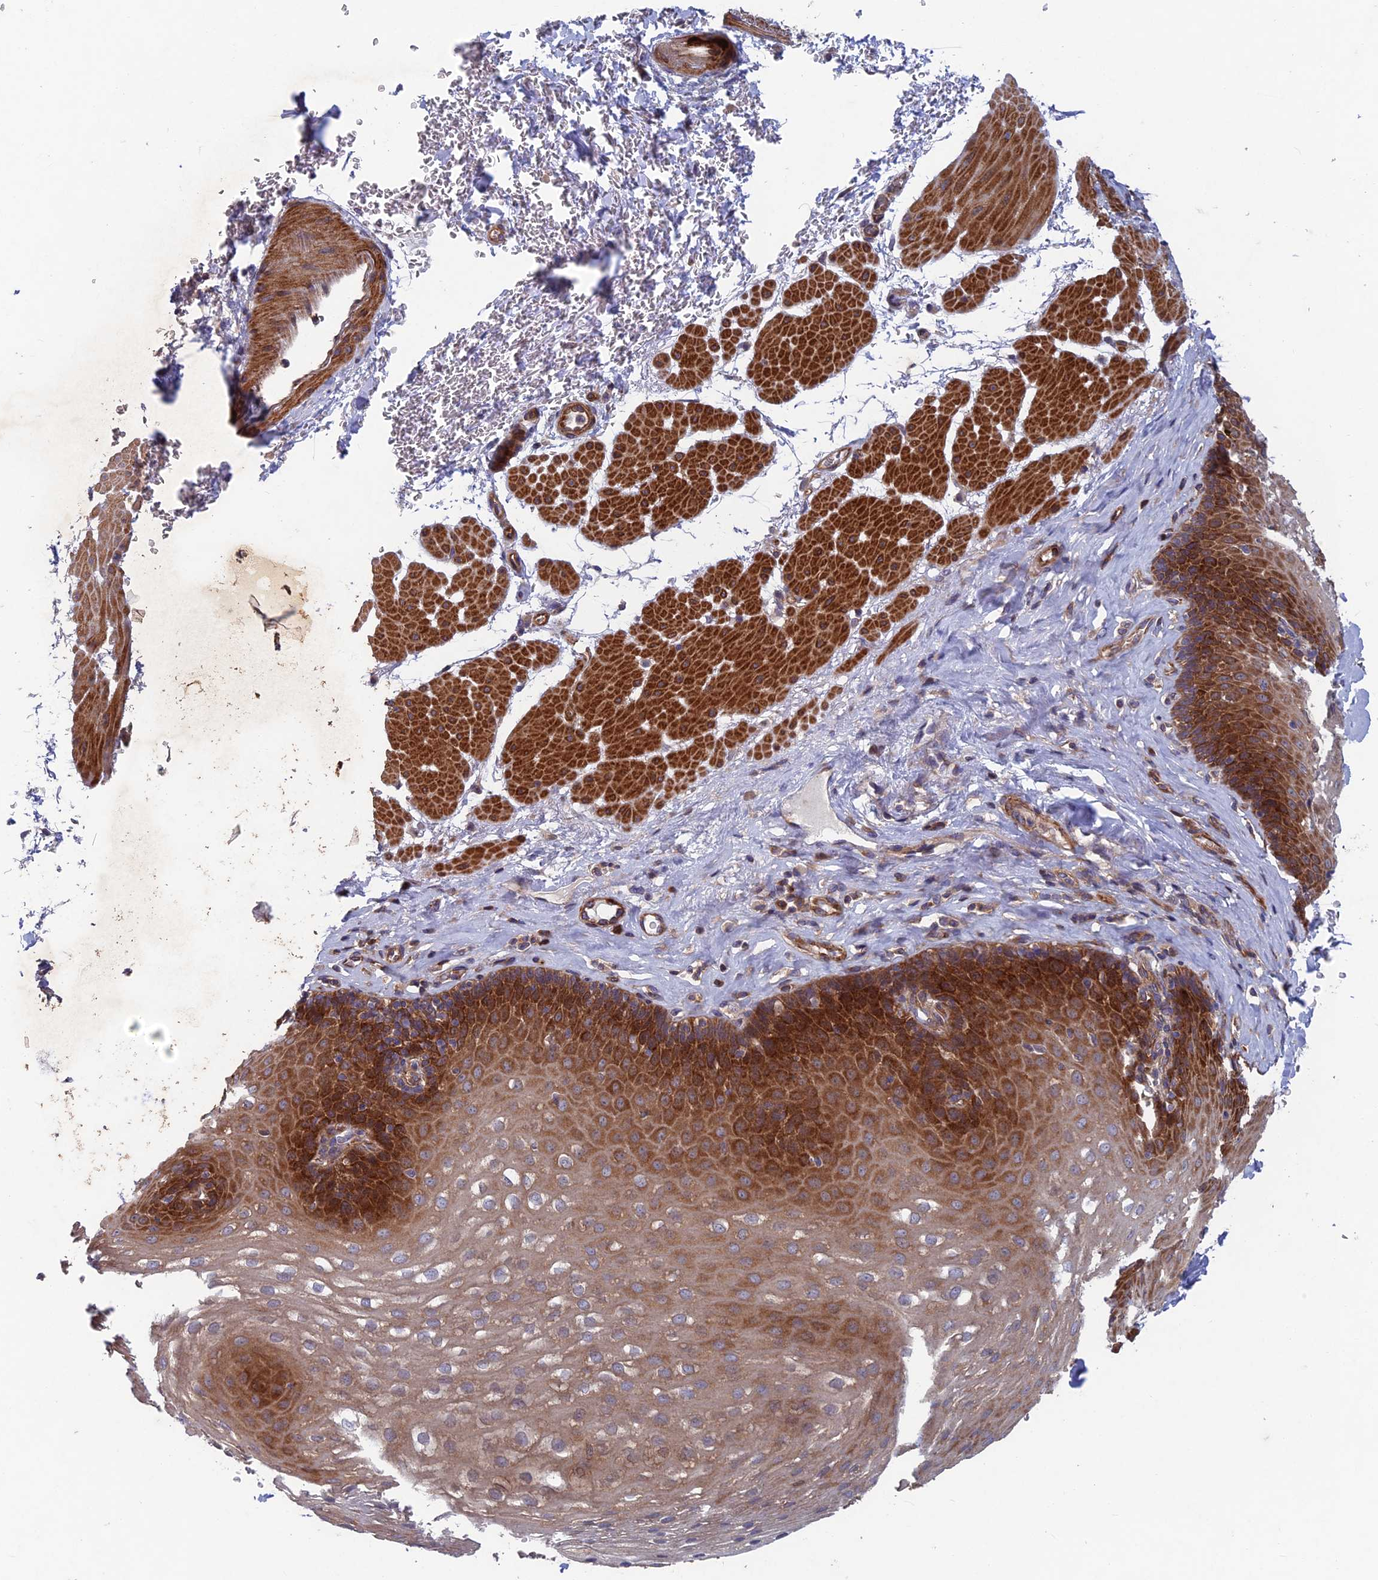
{"staining": {"intensity": "strong", "quantity": "25%-75%", "location": "cytoplasmic/membranous"}, "tissue": "esophagus", "cell_type": "Squamous epithelial cells", "image_type": "normal", "snomed": [{"axis": "morphology", "description": "Normal tissue, NOS"}, {"axis": "topography", "description": "Esophagus"}], "caption": "This photomicrograph displays immunohistochemistry staining of normal human esophagus, with high strong cytoplasmic/membranous expression in about 25%-75% of squamous epithelial cells.", "gene": "NCAPG", "patient": {"sex": "female", "age": 66}}